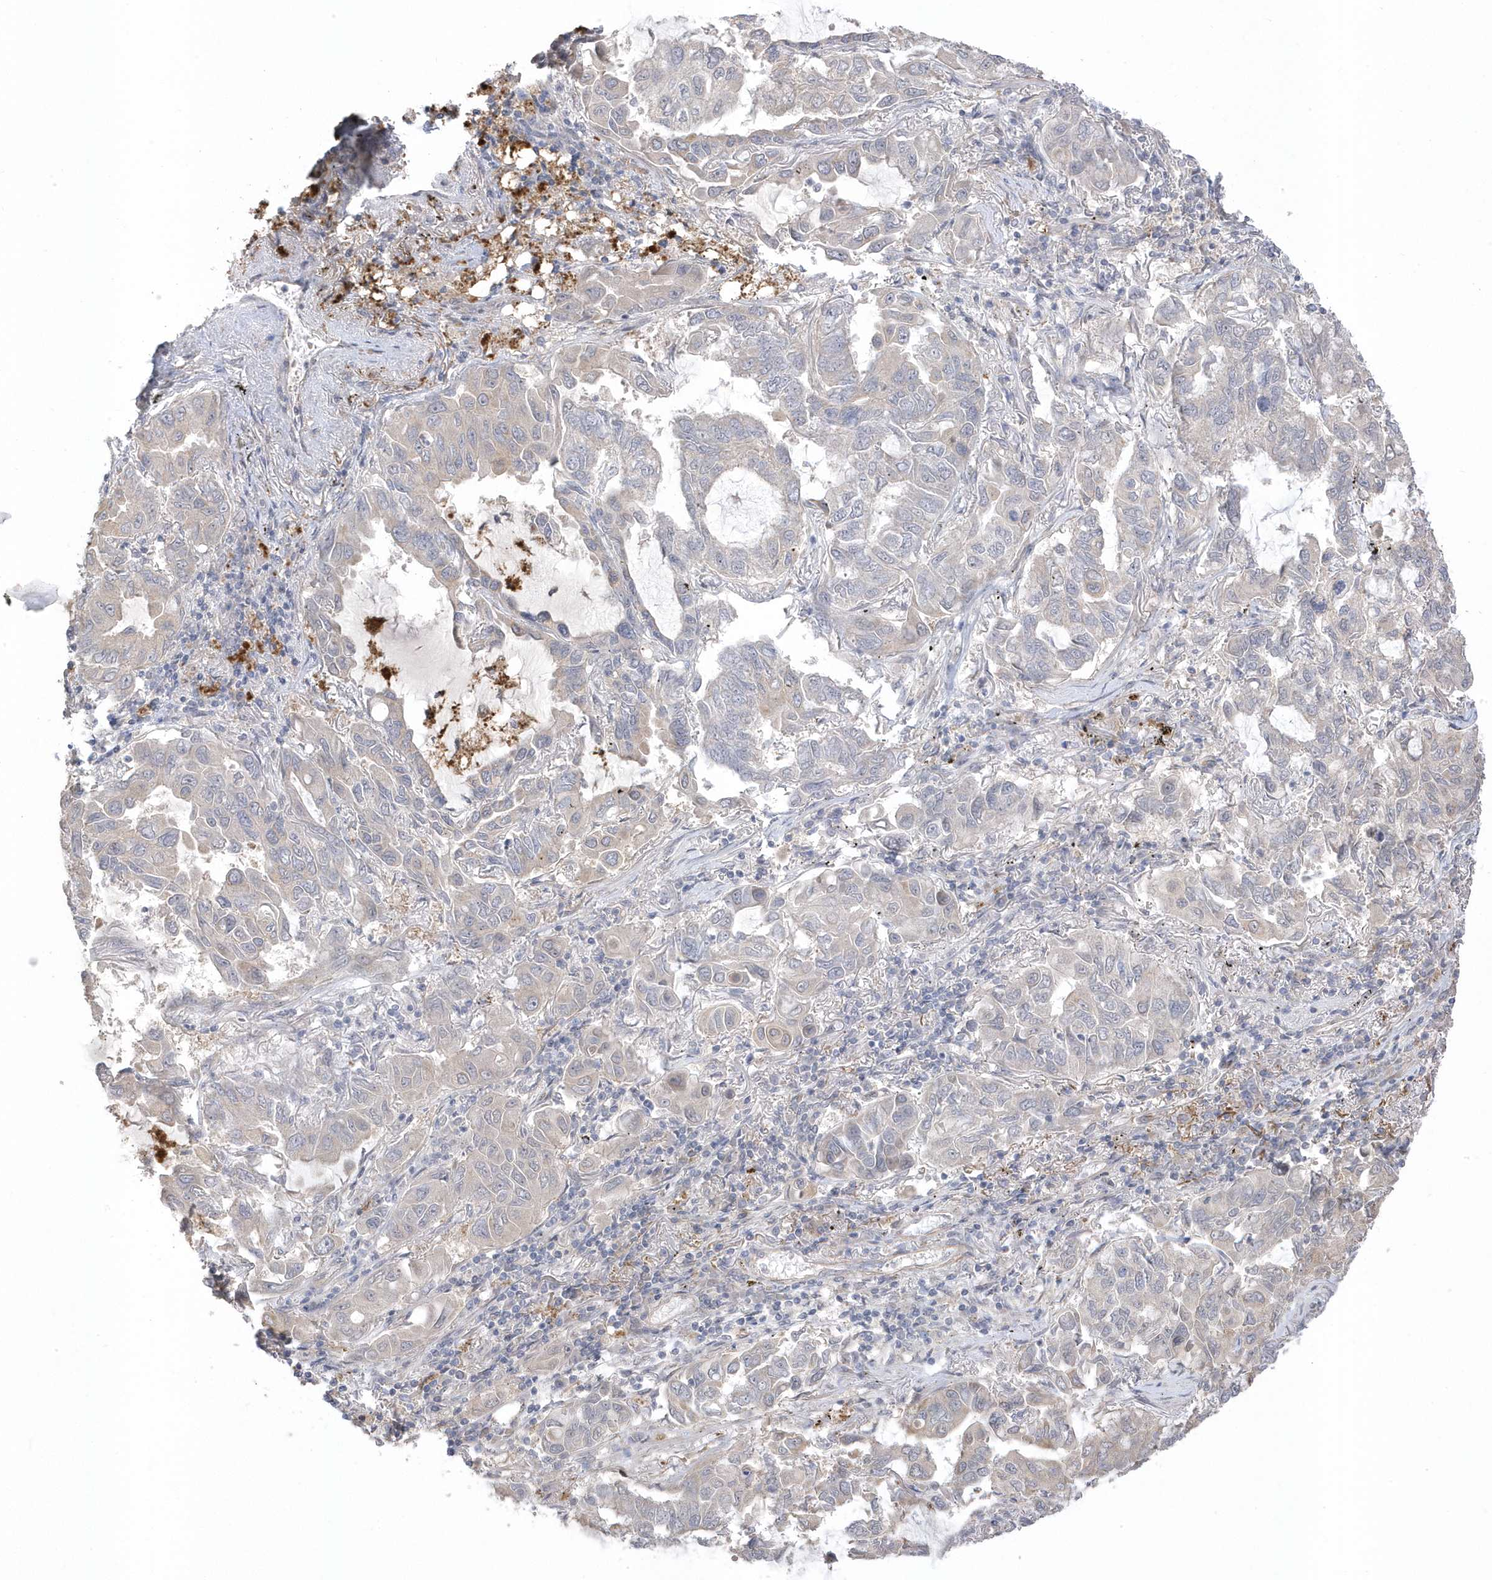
{"staining": {"intensity": "negative", "quantity": "none", "location": "none"}, "tissue": "lung cancer", "cell_type": "Tumor cells", "image_type": "cancer", "snomed": [{"axis": "morphology", "description": "Adenocarcinoma, NOS"}, {"axis": "topography", "description": "Lung"}], "caption": "Immunohistochemistry (IHC) micrograph of human lung adenocarcinoma stained for a protein (brown), which exhibits no expression in tumor cells.", "gene": "GTPBP6", "patient": {"sex": "male", "age": 64}}